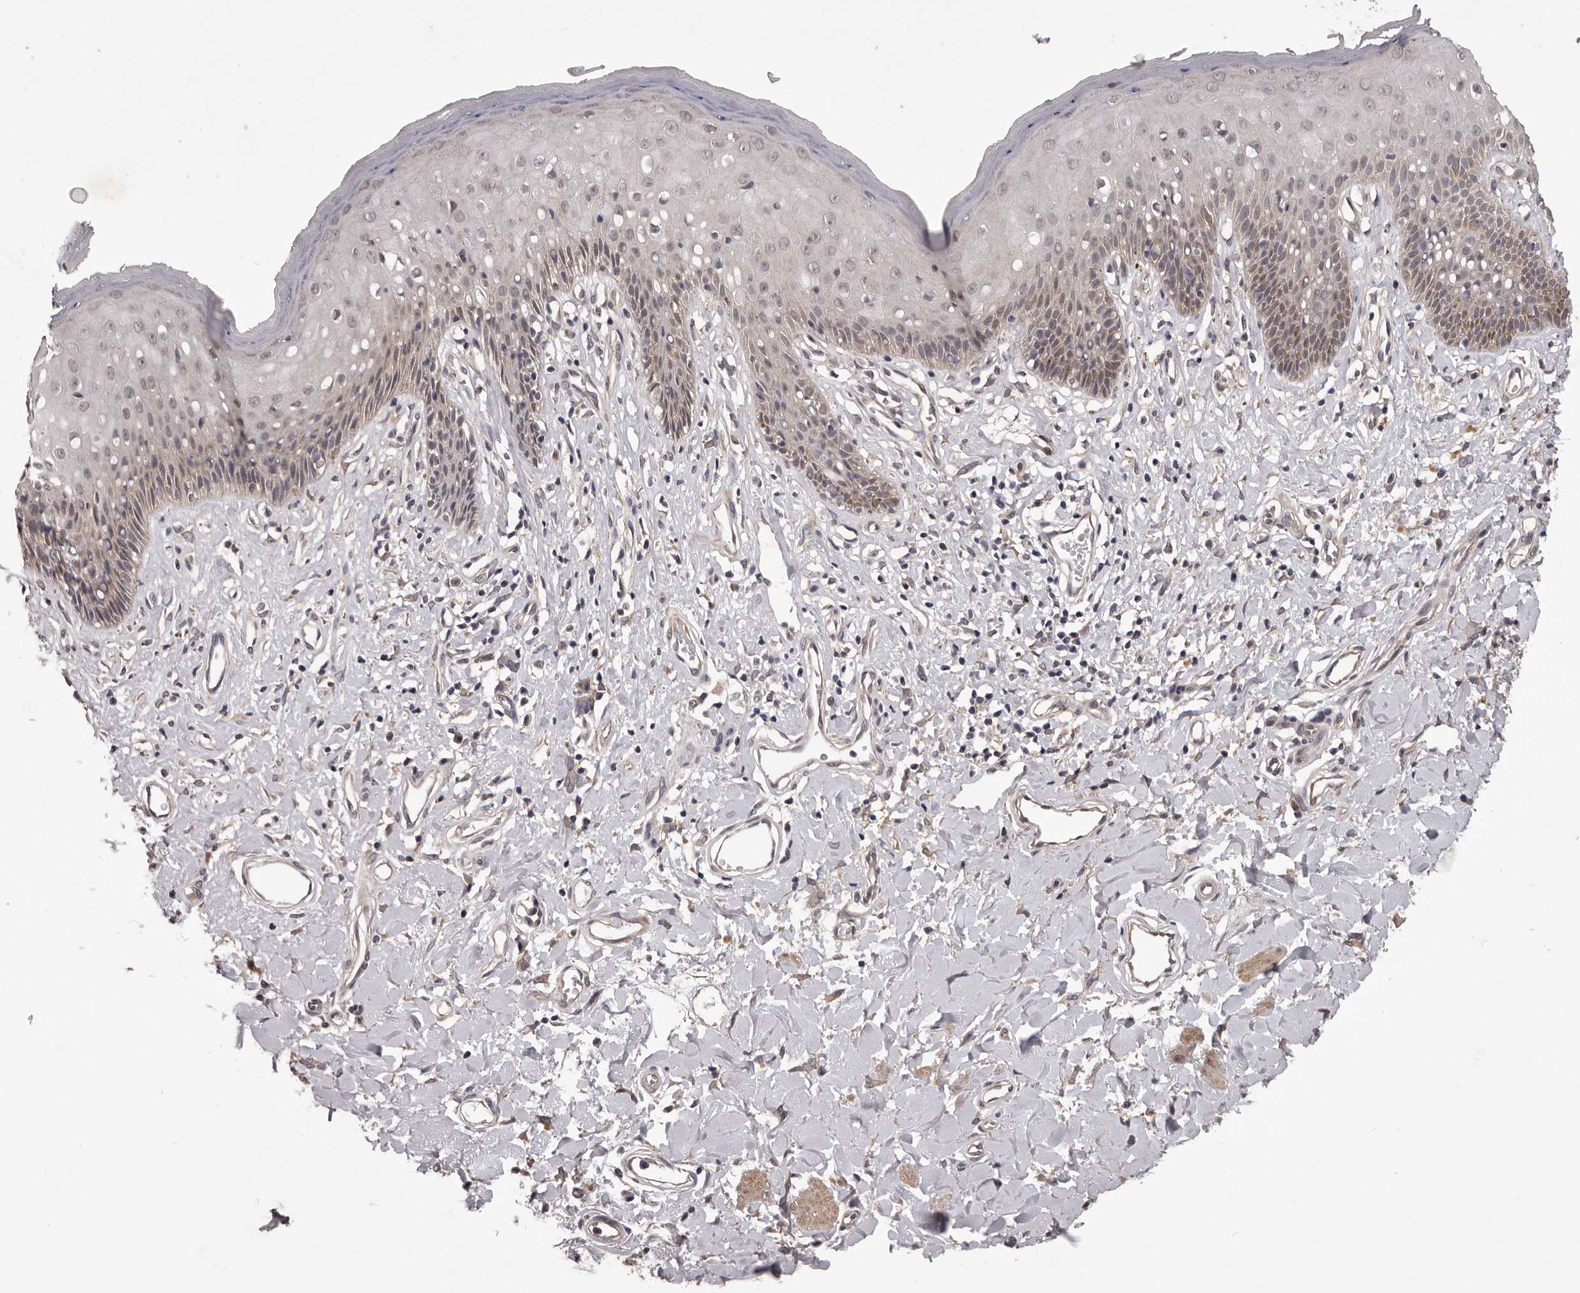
{"staining": {"intensity": "weak", "quantity": "<25%", "location": "cytoplasmic/membranous,nuclear"}, "tissue": "skin", "cell_type": "Epidermal cells", "image_type": "normal", "snomed": [{"axis": "morphology", "description": "Normal tissue, NOS"}, {"axis": "morphology", "description": "Squamous cell carcinoma, NOS"}, {"axis": "topography", "description": "Vulva"}], "caption": "This histopathology image is of benign skin stained with immunohistochemistry to label a protein in brown with the nuclei are counter-stained blue. There is no staining in epidermal cells. Brightfield microscopy of IHC stained with DAB (brown) and hematoxylin (blue), captured at high magnification.", "gene": "CELF3", "patient": {"sex": "female", "age": 85}}